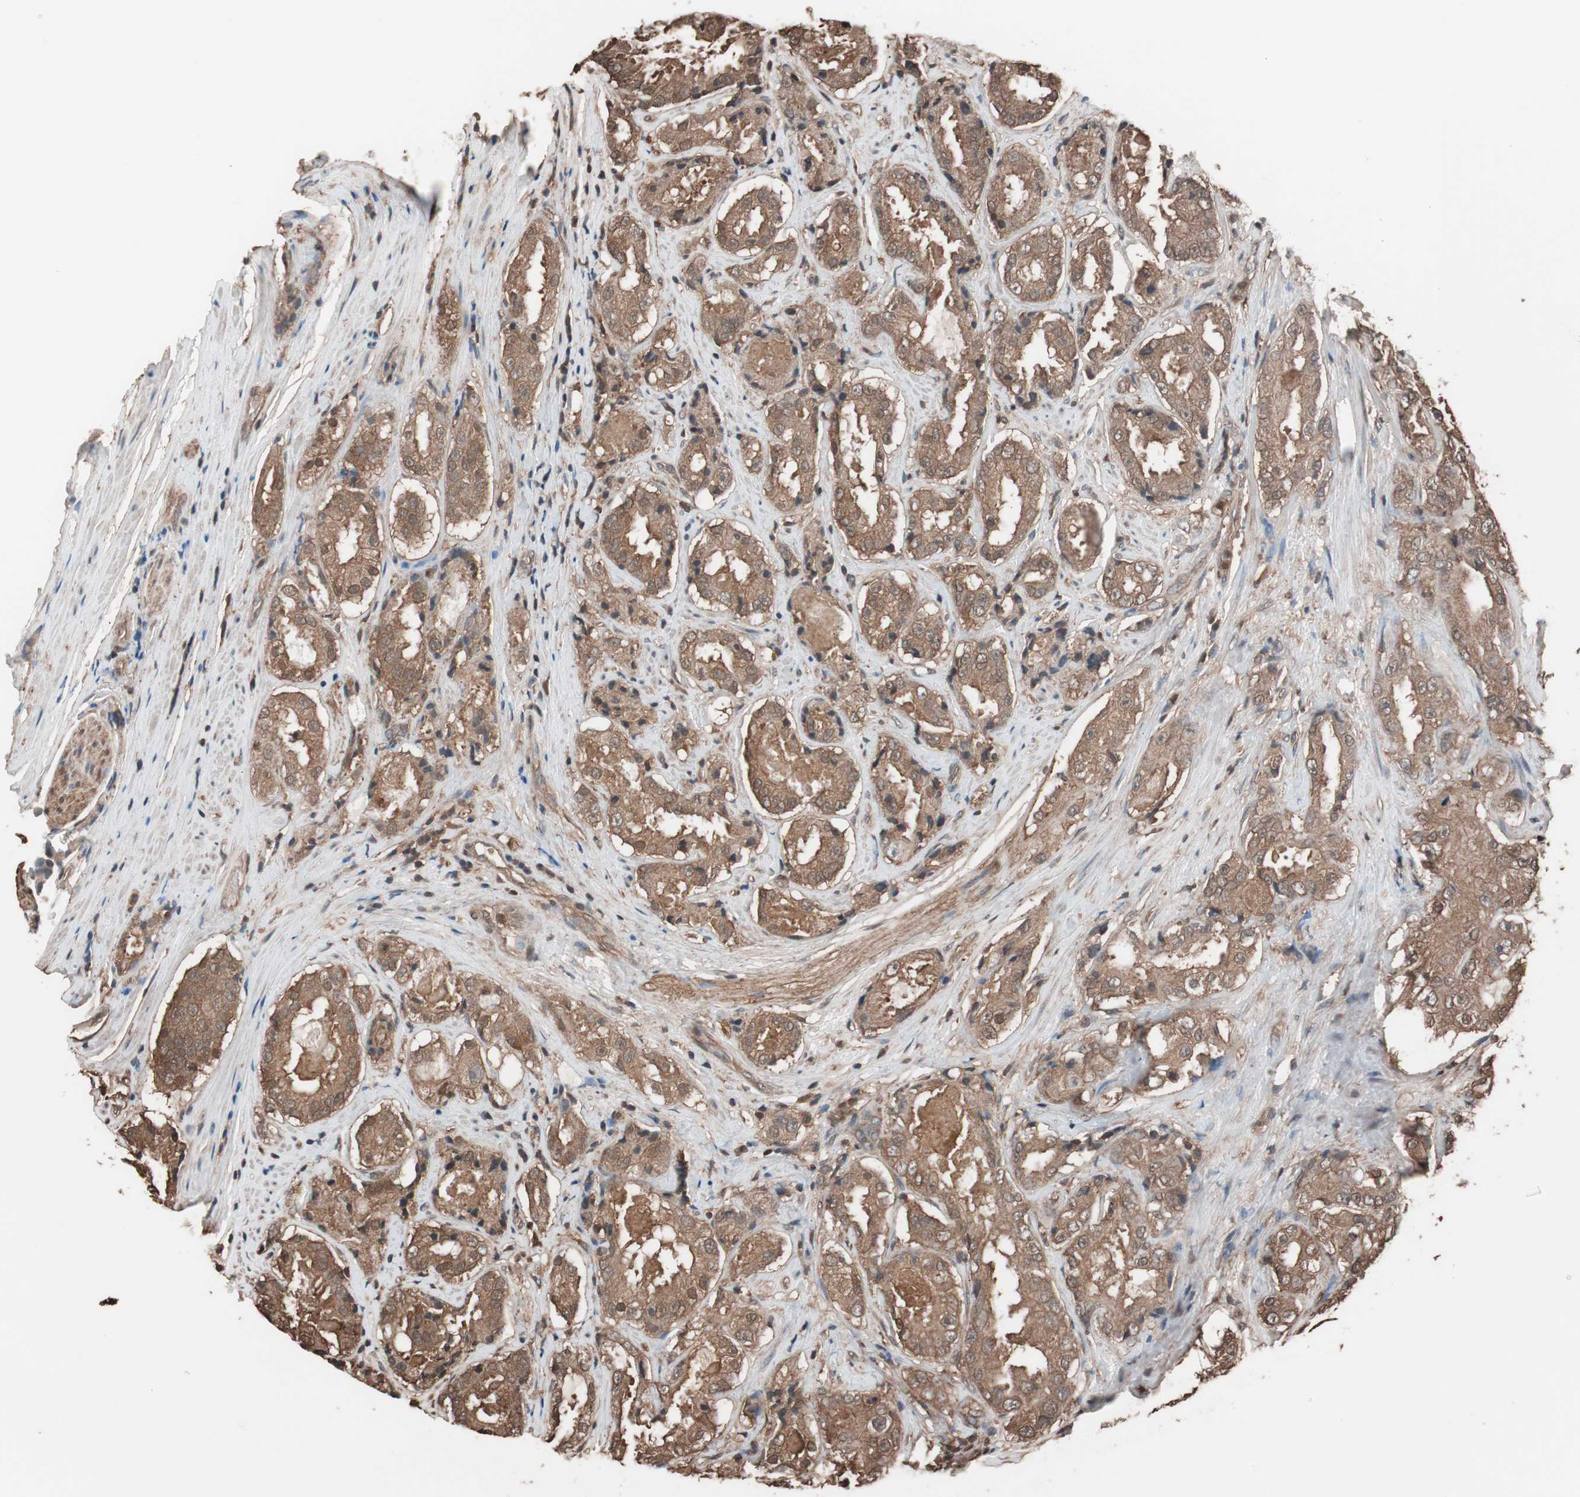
{"staining": {"intensity": "strong", "quantity": ">75%", "location": "cytoplasmic/membranous"}, "tissue": "prostate cancer", "cell_type": "Tumor cells", "image_type": "cancer", "snomed": [{"axis": "morphology", "description": "Adenocarcinoma, High grade"}, {"axis": "topography", "description": "Prostate"}], "caption": "Adenocarcinoma (high-grade) (prostate) stained with DAB immunohistochemistry shows high levels of strong cytoplasmic/membranous positivity in approximately >75% of tumor cells. (IHC, brightfield microscopy, high magnification).", "gene": "CALM2", "patient": {"sex": "male", "age": 73}}